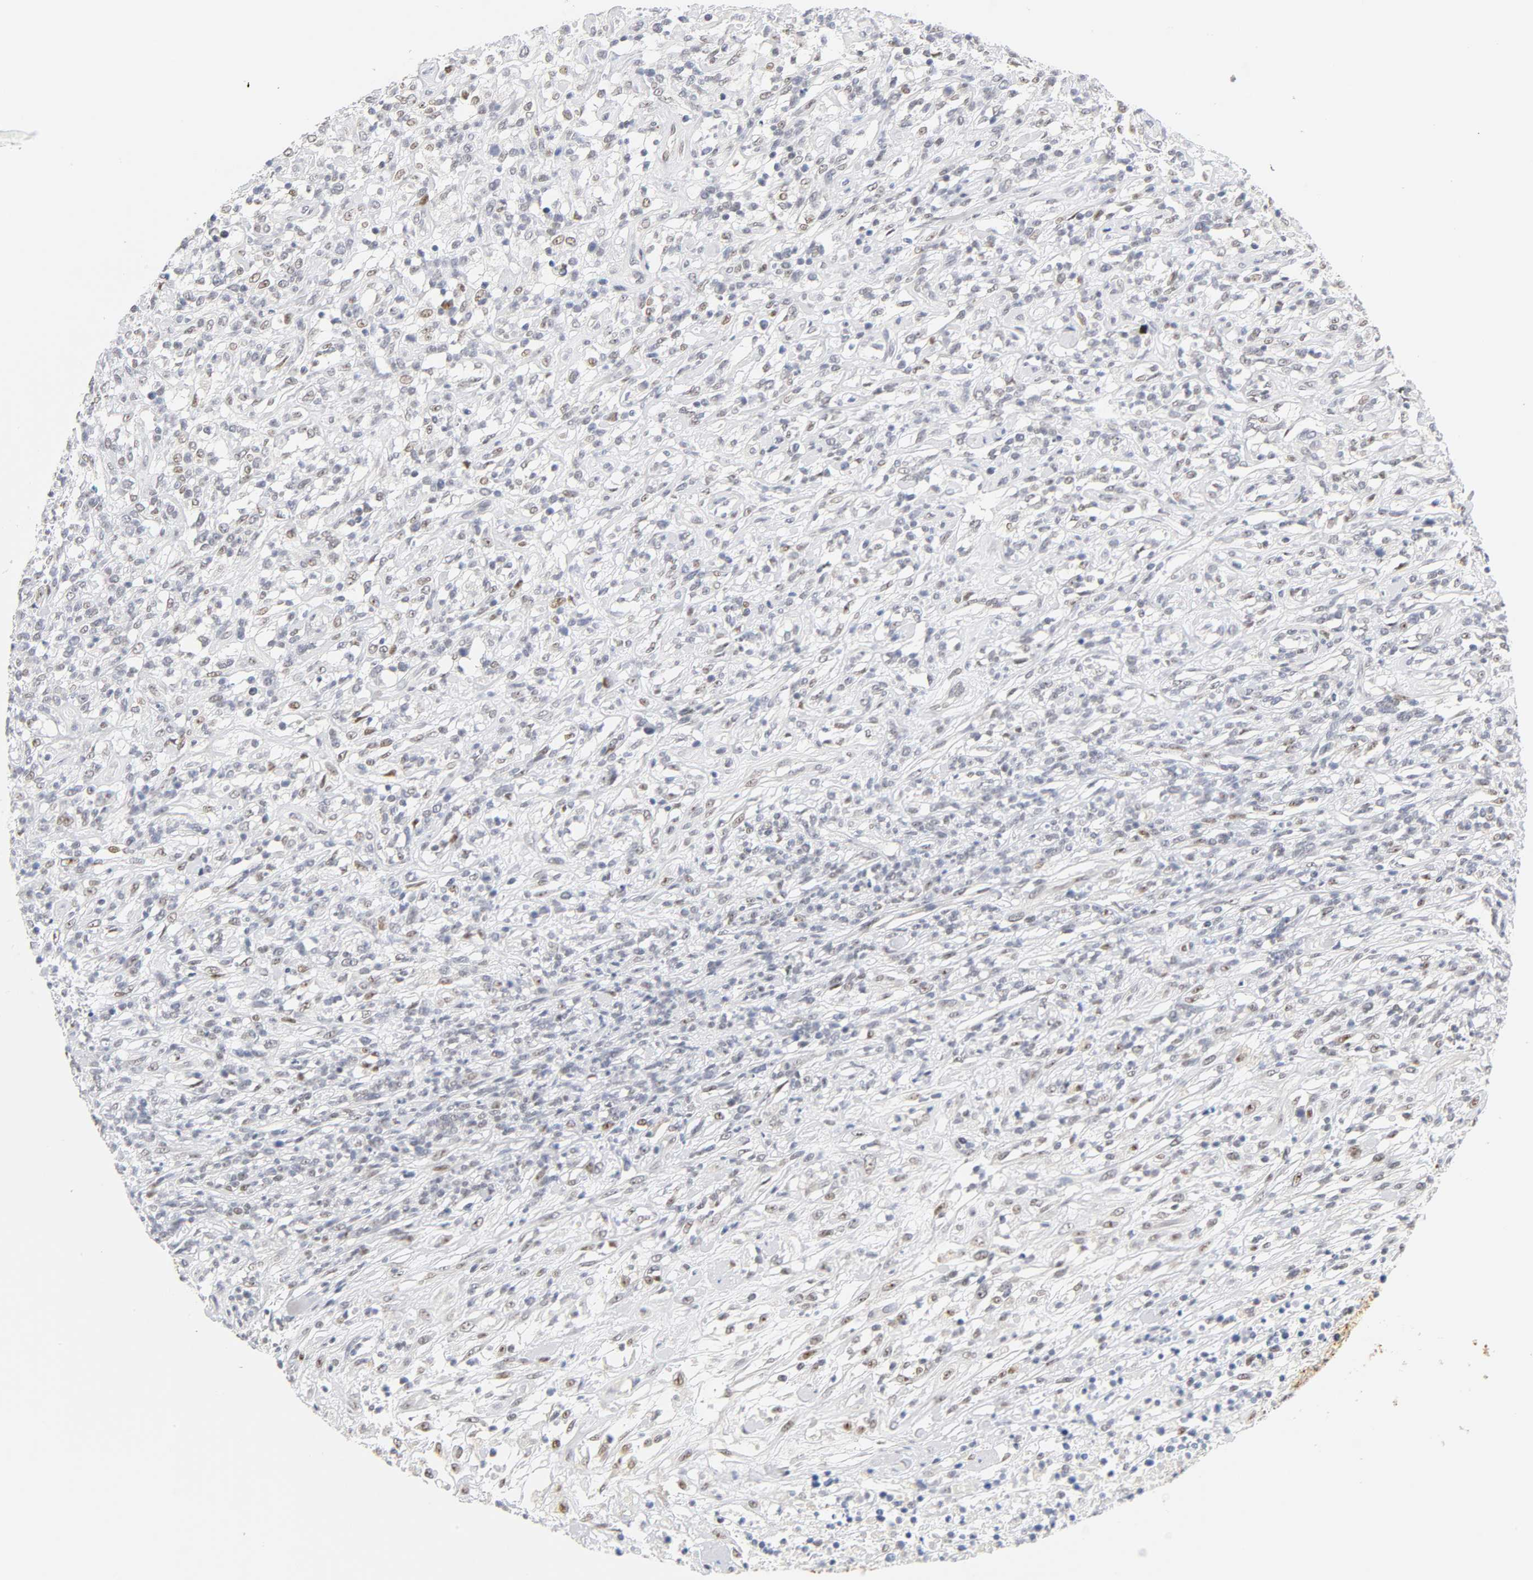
{"staining": {"intensity": "moderate", "quantity": "<25%", "location": "nuclear"}, "tissue": "lymphoma", "cell_type": "Tumor cells", "image_type": "cancer", "snomed": [{"axis": "morphology", "description": "Malignant lymphoma, non-Hodgkin's type, High grade"}, {"axis": "topography", "description": "Lymph node"}], "caption": "The photomicrograph reveals staining of high-grade malignant lymphoma, non-Hodgkin's type, revealing moderate nuclear protein staining (brown color) within tumor cells.", "gene": "MNAT1", "patient": {"sex": "female", "age": 73}}